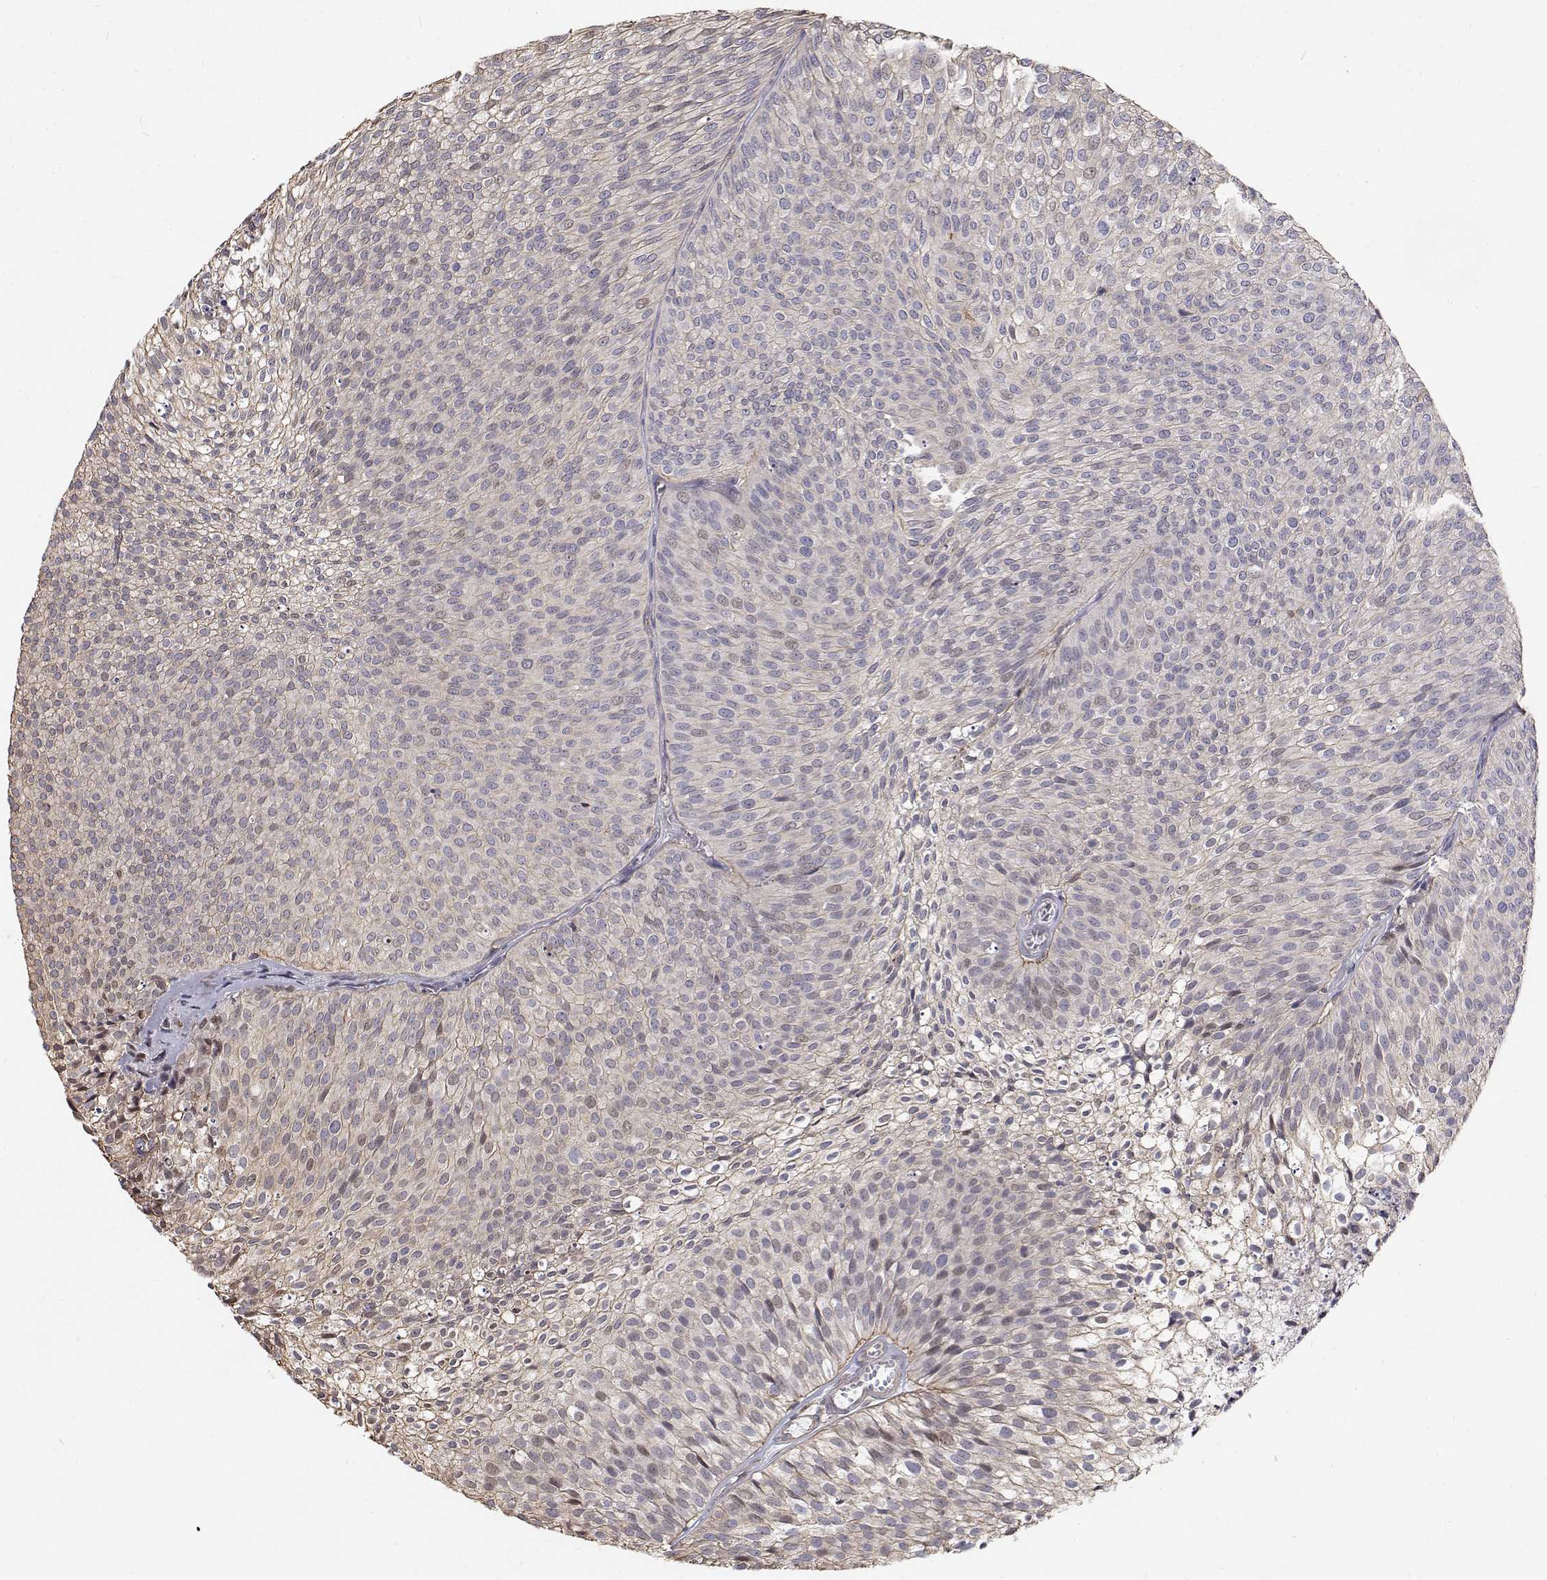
{"staining": {"intensity": "negative", "quantity": "none", "location": "none"}, "tissue": "urothelial cancer", "cell_type": "Tumor cells", "image_type": "cancer", "snomed": [{"axis": "morphology", "description": "Urothelial carcinoma, Low grade"}, {"axis": "topography", "description": "Urinary bladder"}], "caption": "Urothelial carcinoma (low-grade) stained for a protein using immunohistochemistry demonstrates no positivity tumor cells.", "gene": "GSDMA", "patient": {"sex": "male", "age": 91}}